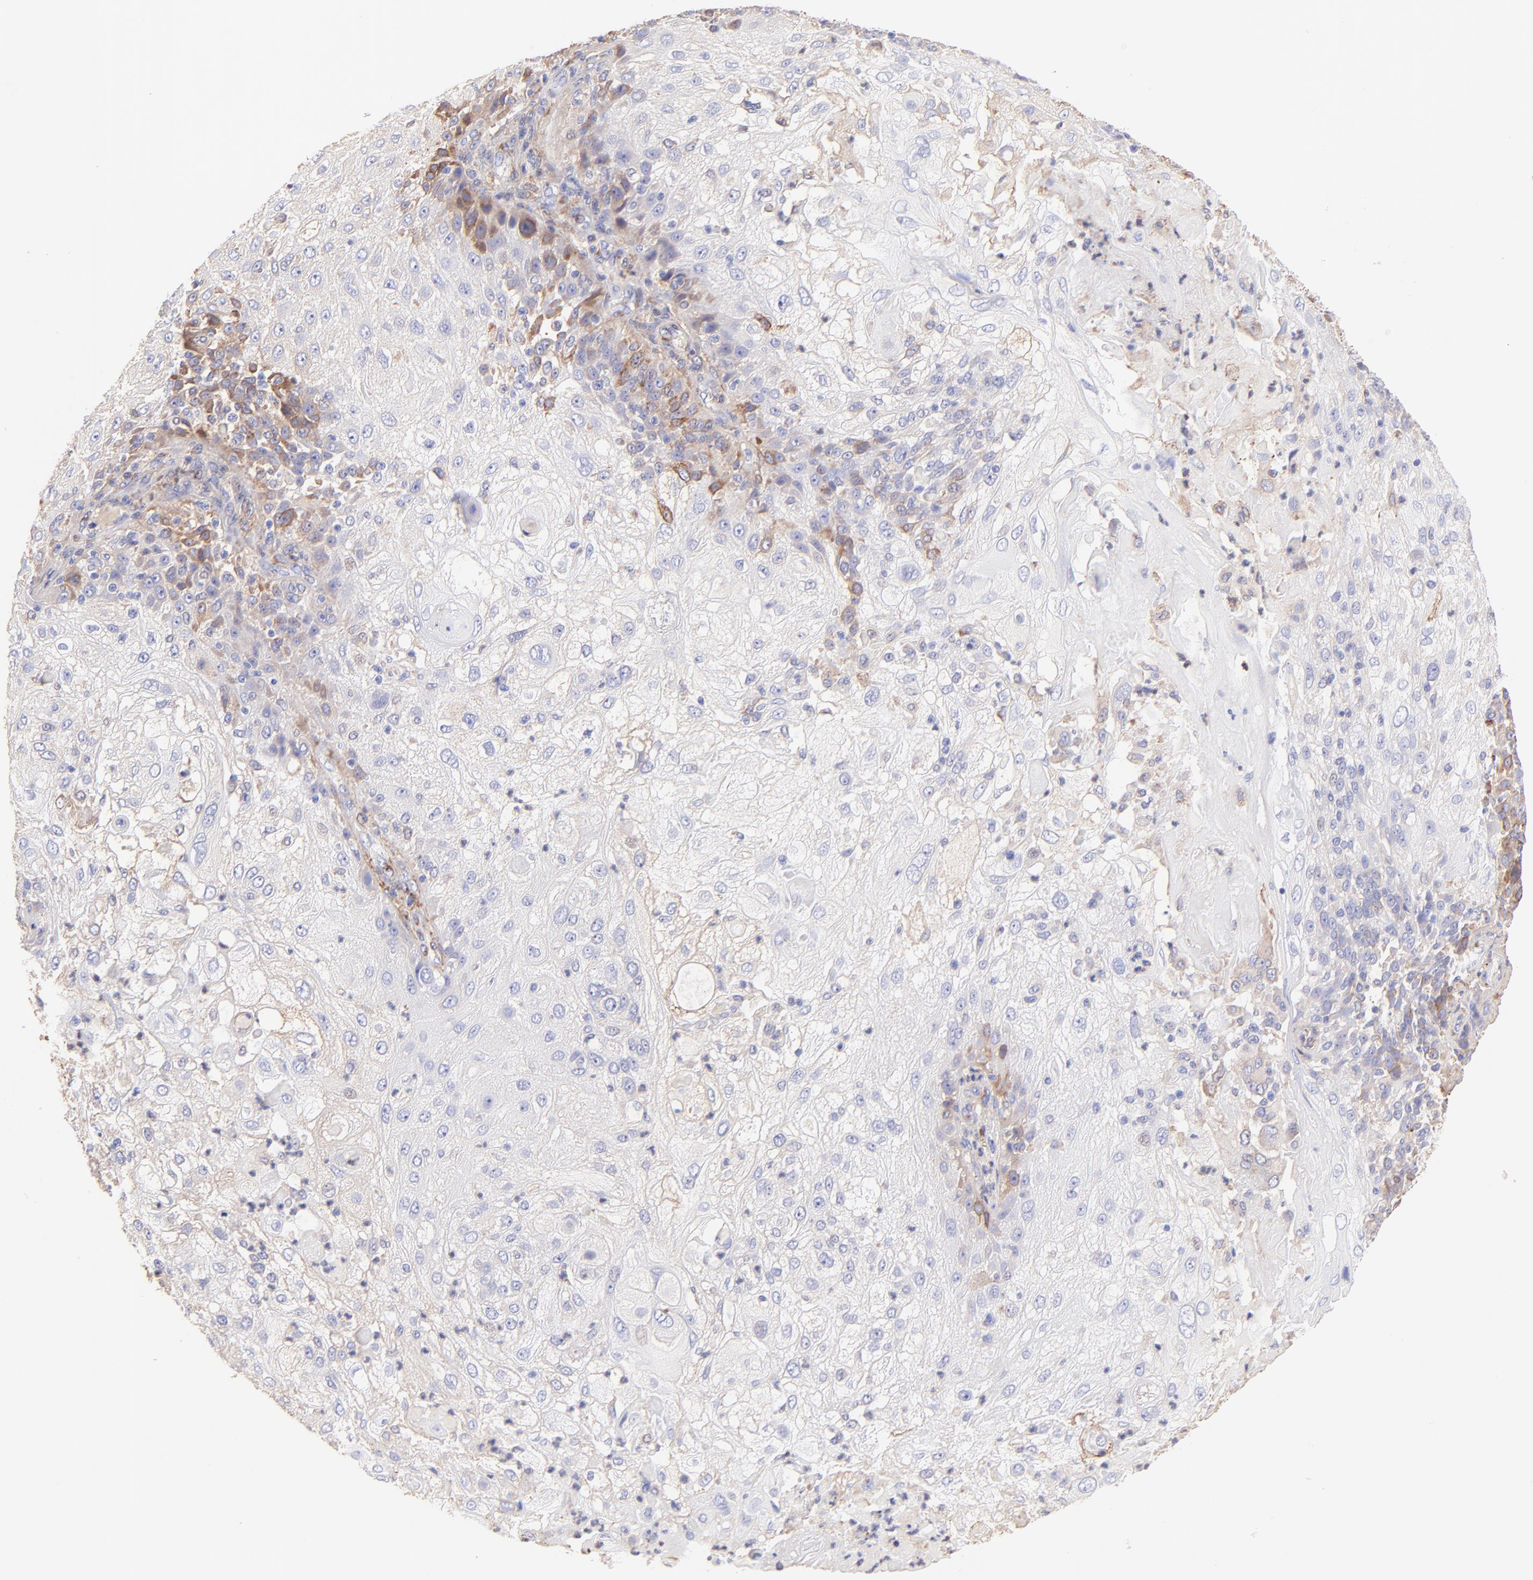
{"staining": {"intensity": "moderate", "quantity": "25%-75%", "location": "cytoplasmic/membranous"}, "tissue": "skin cancer", "cell_type": "Tumor cells", "image_type": "cancer", "snomed": [{"axis": "morphology", "description": "Normal tissue, NOS"}, {"axis": "morphology", "description": "Squamous cell carcinoma, NOS"}, {"axis": "topography", "description": "Skin"}], "caption": "Squamous cell carcinoma (skin) stained with DAB immunohistochemistry (IHC) exhibits medium levels of moderate cytoplasmic/membranous positivity in approximately 25%-75% of tumor cells.", "gene": "BGN", "patient": {"sex": "female", "age": 83}}